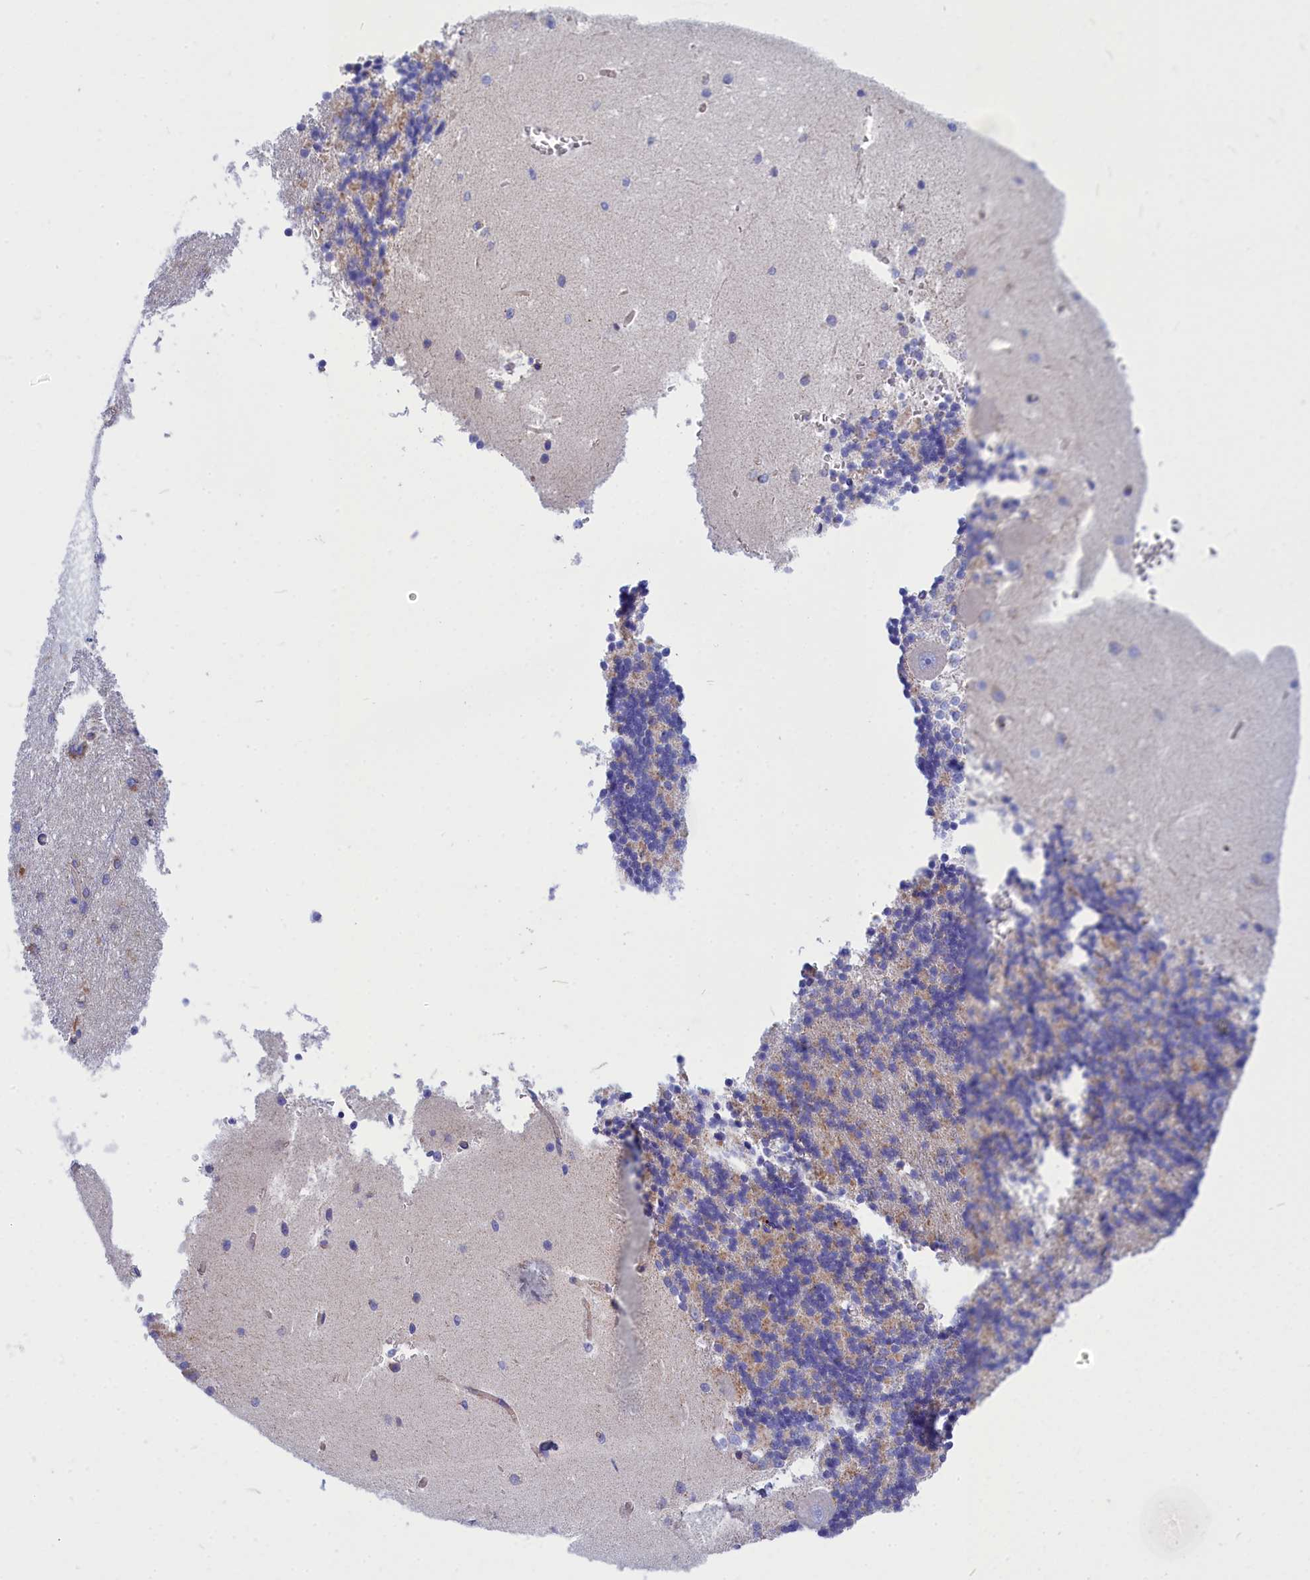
{"staining": {"intensity": "weak", "quantity": "<25%", "location": "cytoplasmic/membranous"}, "tissue": "cerebellum", "cell_type": "Cells in granular layer", "image_type": "normal", "snomed": [{"axis": "morphology", "description": "Normal tissue, NOS"}, {"axis": "topography", "description": "Cerebellum"}], "caption": "This is an IHC photomicrograph of benign human cerebellum. There is no expression in cells in granular layer.", "gene": "CCRL2", "patient": {"sex": "male", "age": 37}}